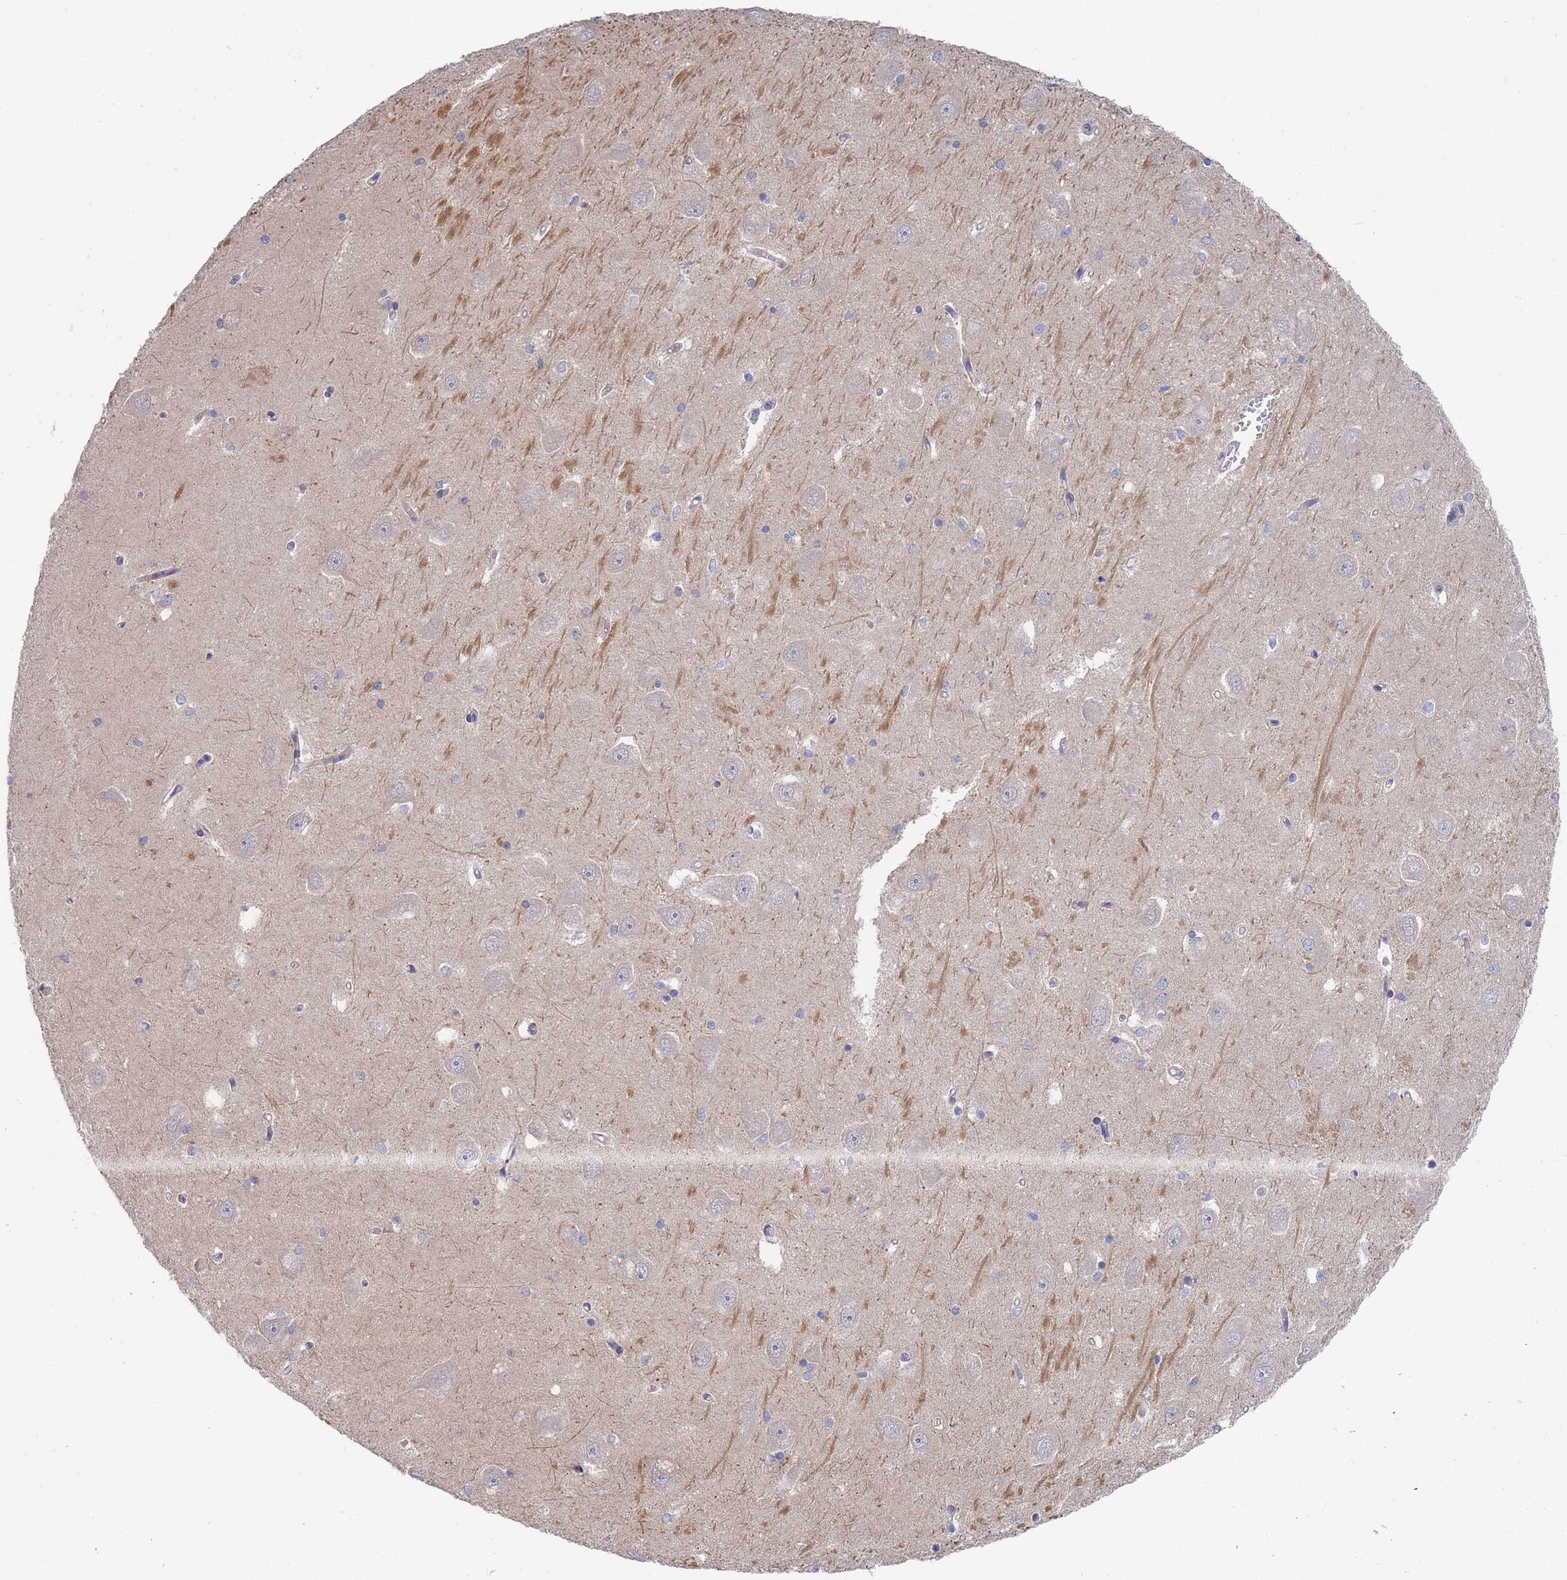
{"staining": {"intensity": "negative", "quantity": "none", "location": "none"}, "tissue": "hippocampus", "cell_type": "Glial cells", "image_type": "normal", "snomed": [{"axis": "morphology", "description": "Normal tissue, NOS"}, {"axis": "topography", "description": "Hippocampus"}], "caption": "The immunohistochemistry micrograph has no significant staining in glial cells of hippocampus. The staining is performed using DAB brown chromogen with nuclei counter-stained in using hematoxylin.", "gene": "SLC35F5", "patient": {"sex": "male", "age": 45}}